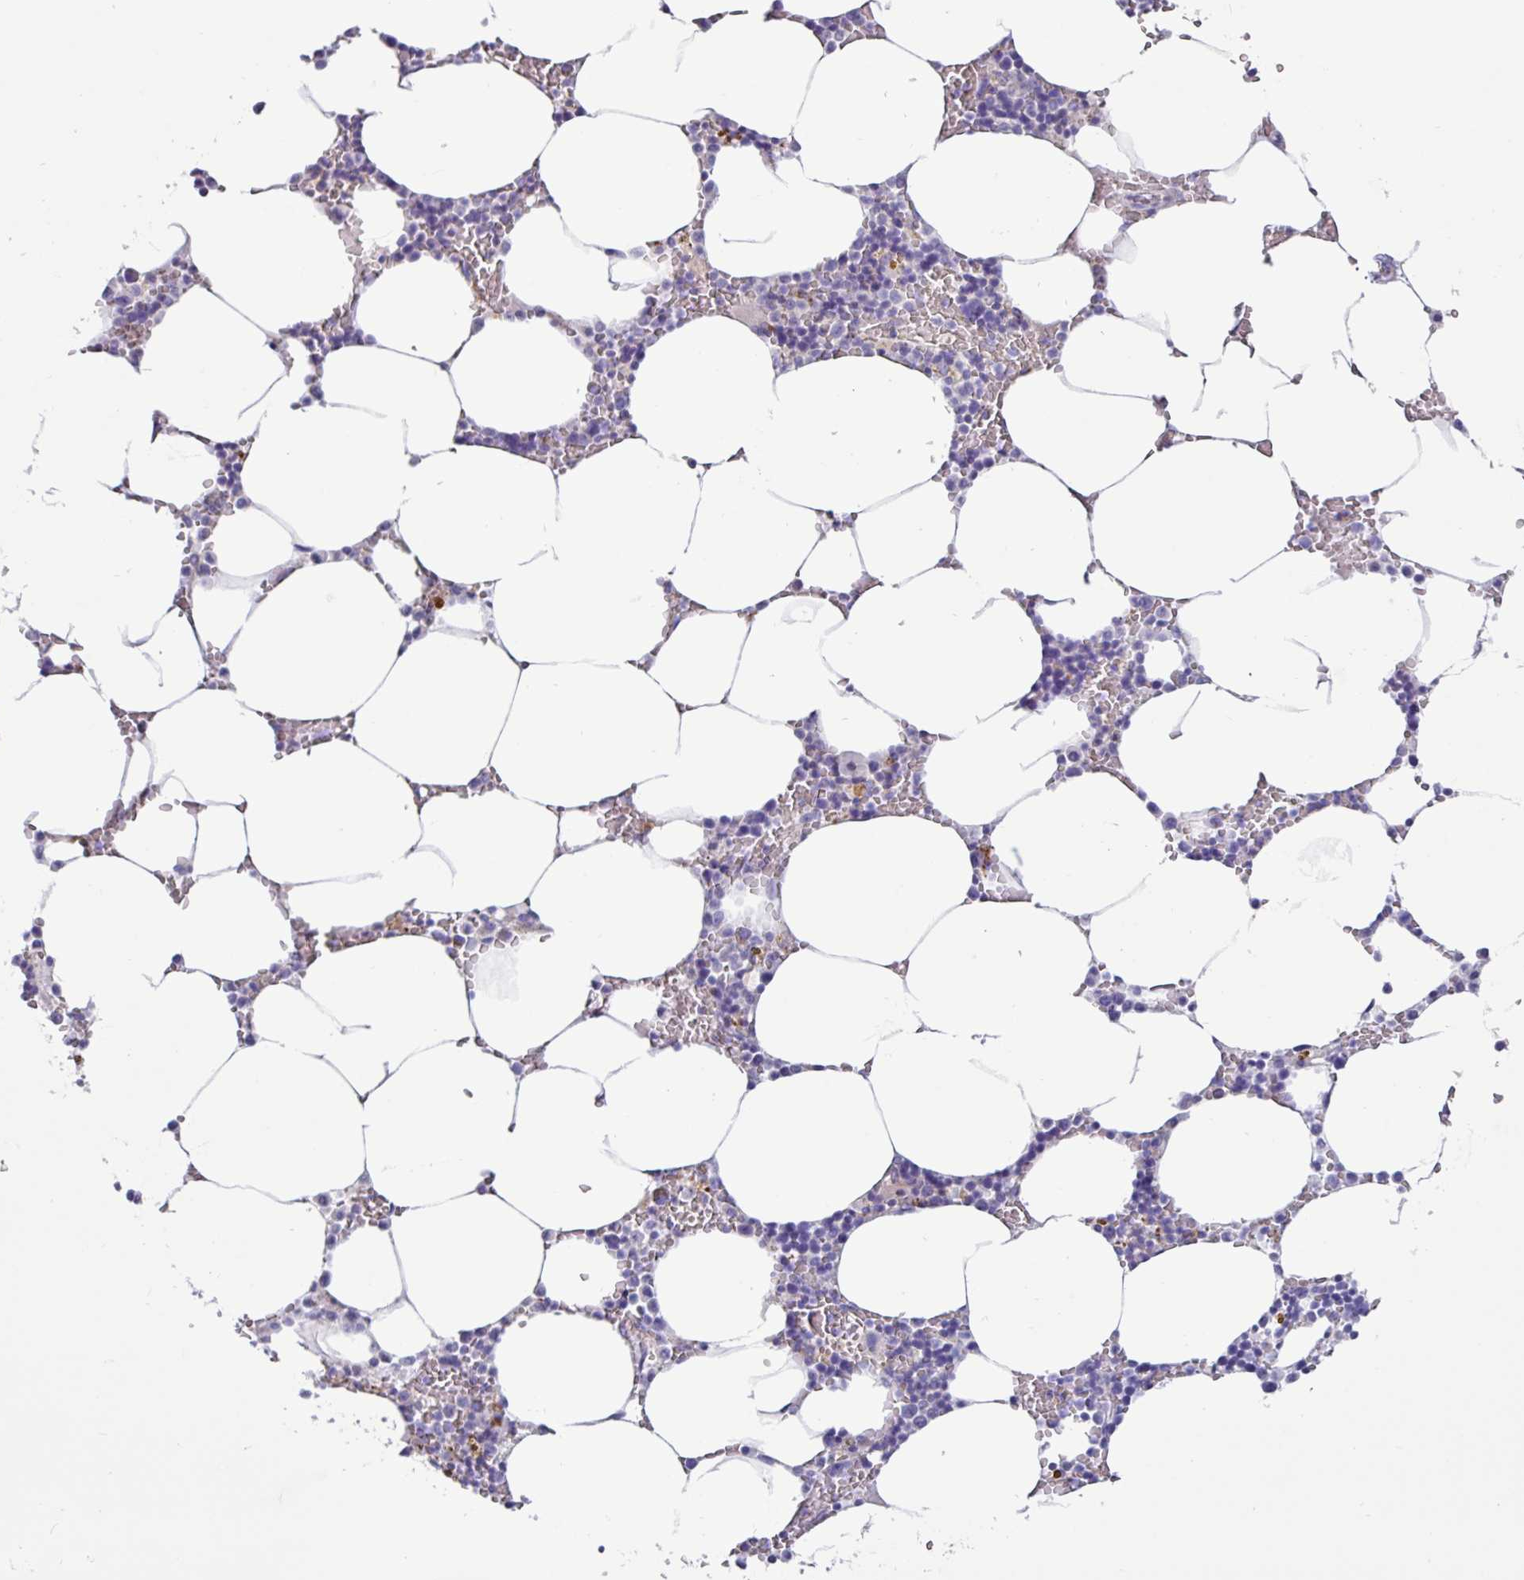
{"staining": {"intensity": "negative", "quantity": "none", "location": "none"}, "tissue": "bone marrow", "cell_type": "Hematopoietic cells", "image_type": "normal", "snomed": [{"axis": "morphology", "description": "Normal tissue, NOS"}, {"axis": "topography", "description": "Bone marrow"}], "caption": "This is an immunohistochemistry histopathology image of normal bone marrow. There is no staining in hematopoietic cells.", "gene": "AMIGO2", "patient": {"sex": "male", "age": 70}}